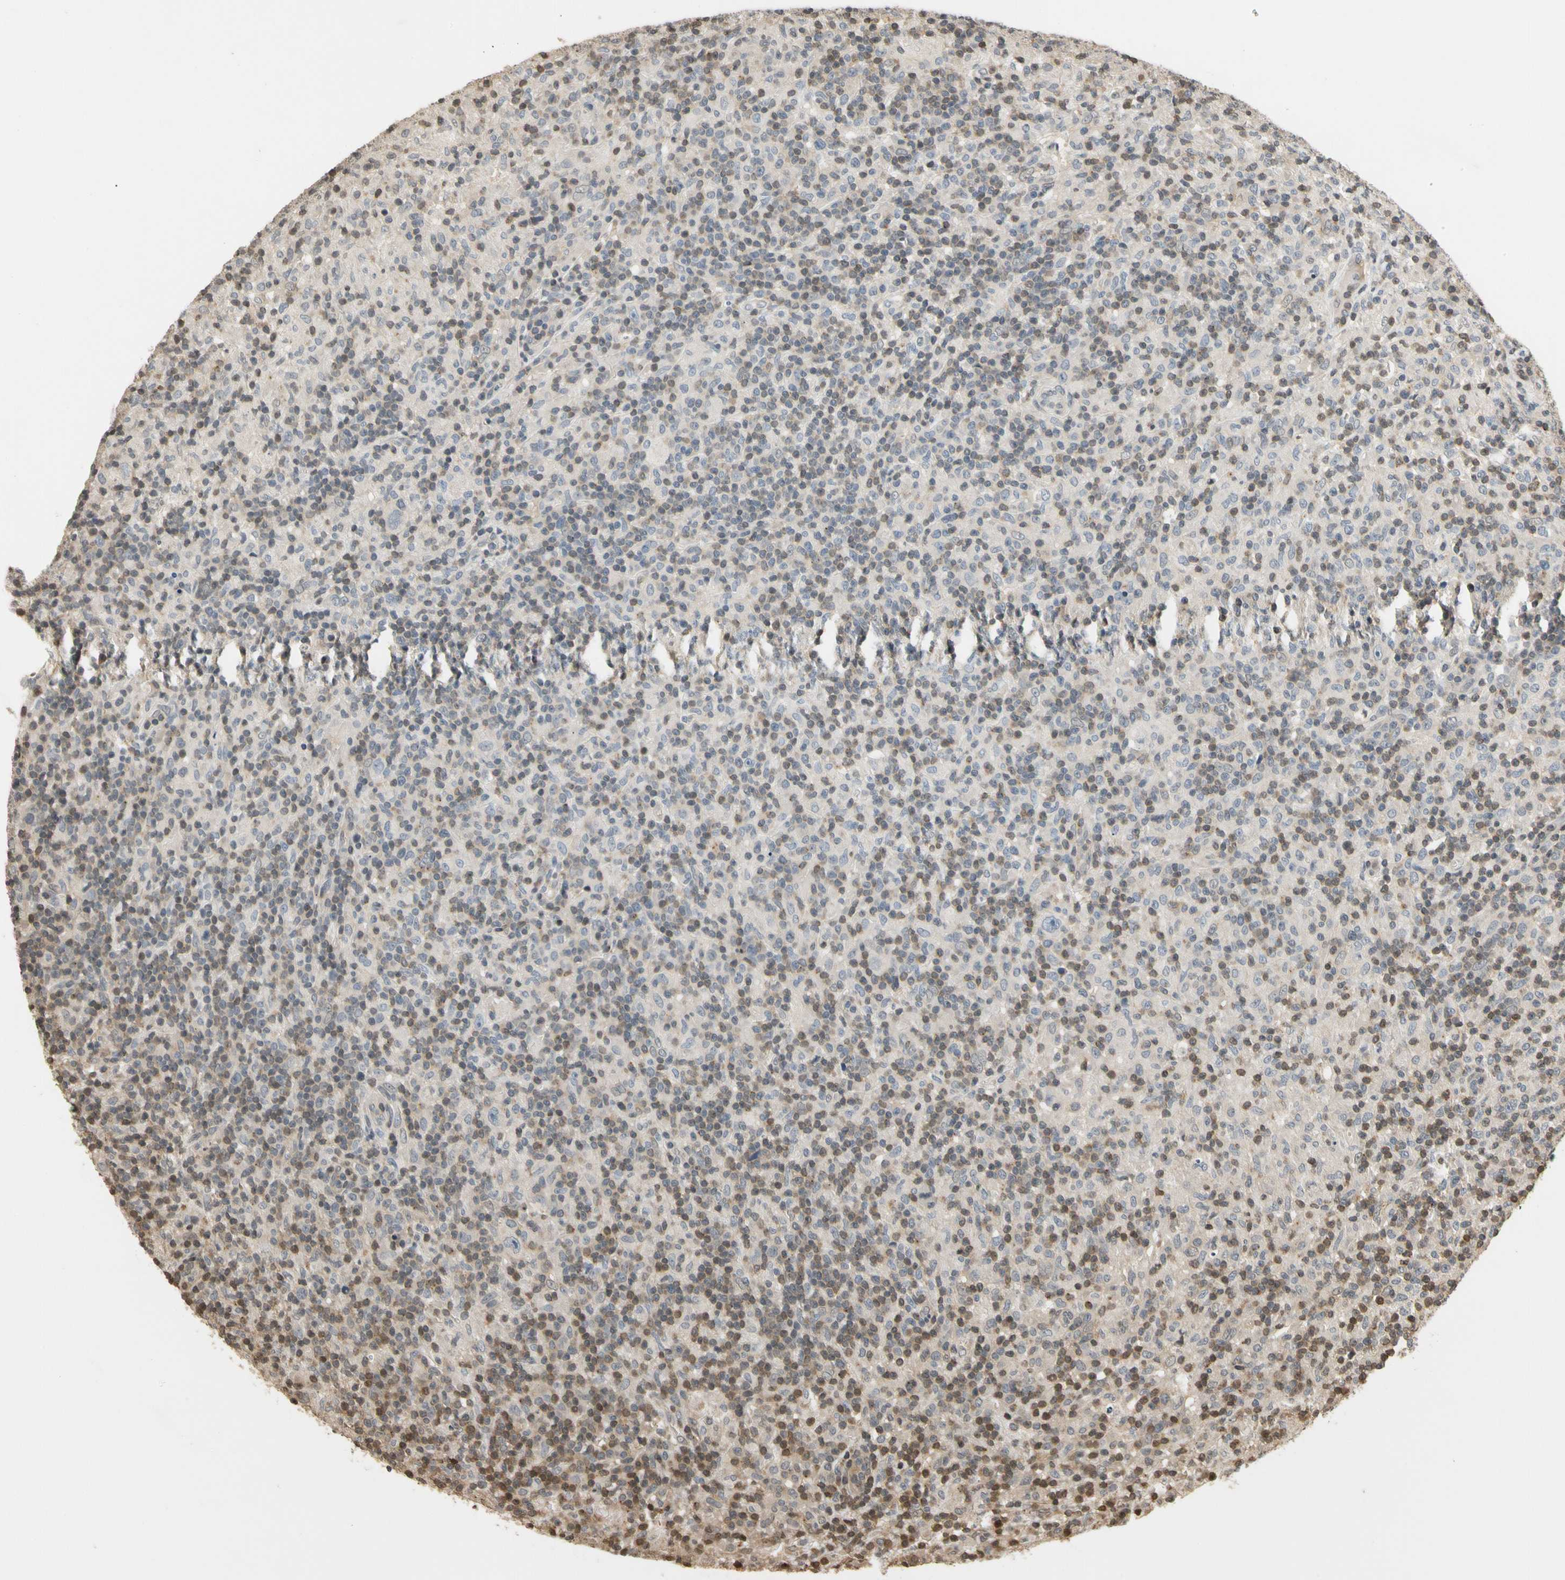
{"staining": {"intensity": "weak", "quantity": ">75%", "location": "none"}, "tissue": "lymphoma", "cell_type": "Tumor cells", "image_type": "cancer", "snomed": [{"axis": "morphology", "description": "Hodgkin's disease, NOS"}, {"axis": "topography", "description": "Lymph node"}], "caption": "The immunohistochemical stain shows weak None positivity in tumor cells of Hodgkin's disease tissue.", "gene": "SOD1", "patient": {"sex": "male", "age": 70}}